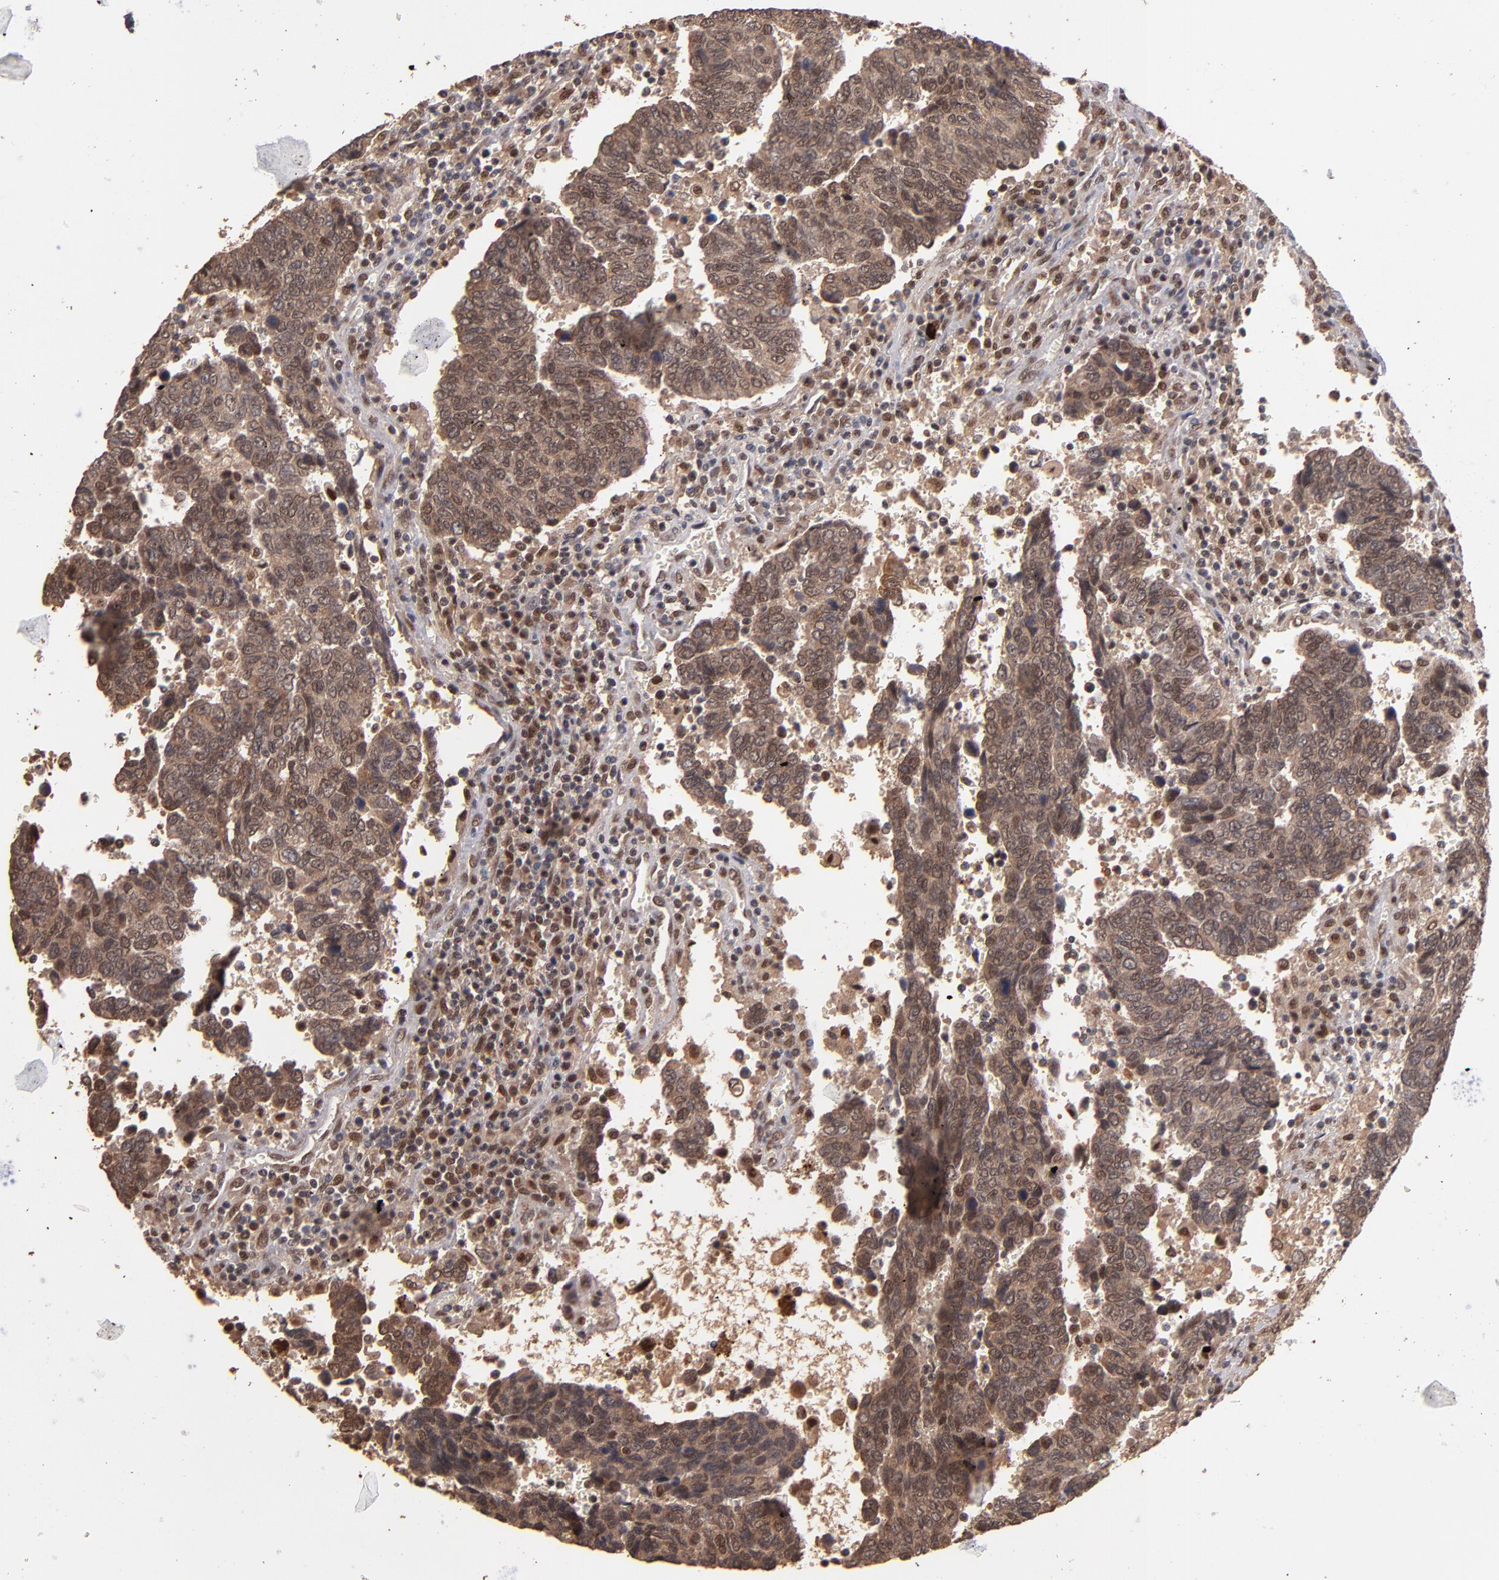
{"staining": {"intensity": "weak", "quantity": ">75%", "location": "cytoplasmic/membranous,nuclear"}, "tissue": "urothelial cancer", "cell_type": "Tumor cells", "image_type": "cancer", "snomed": [{"axis": "morphology", "description": "Urothelial carcinoma, High grade"}, {"axis": "topography", "description": "Urinary bladder"}], "caption": "Weak cytoplasmic/membranous and nuclear staining is identified in about >75% of tumor cells in urothelial cancer.", "gene": "EAPP", "patient": {"sex": "male", "age": 86}}